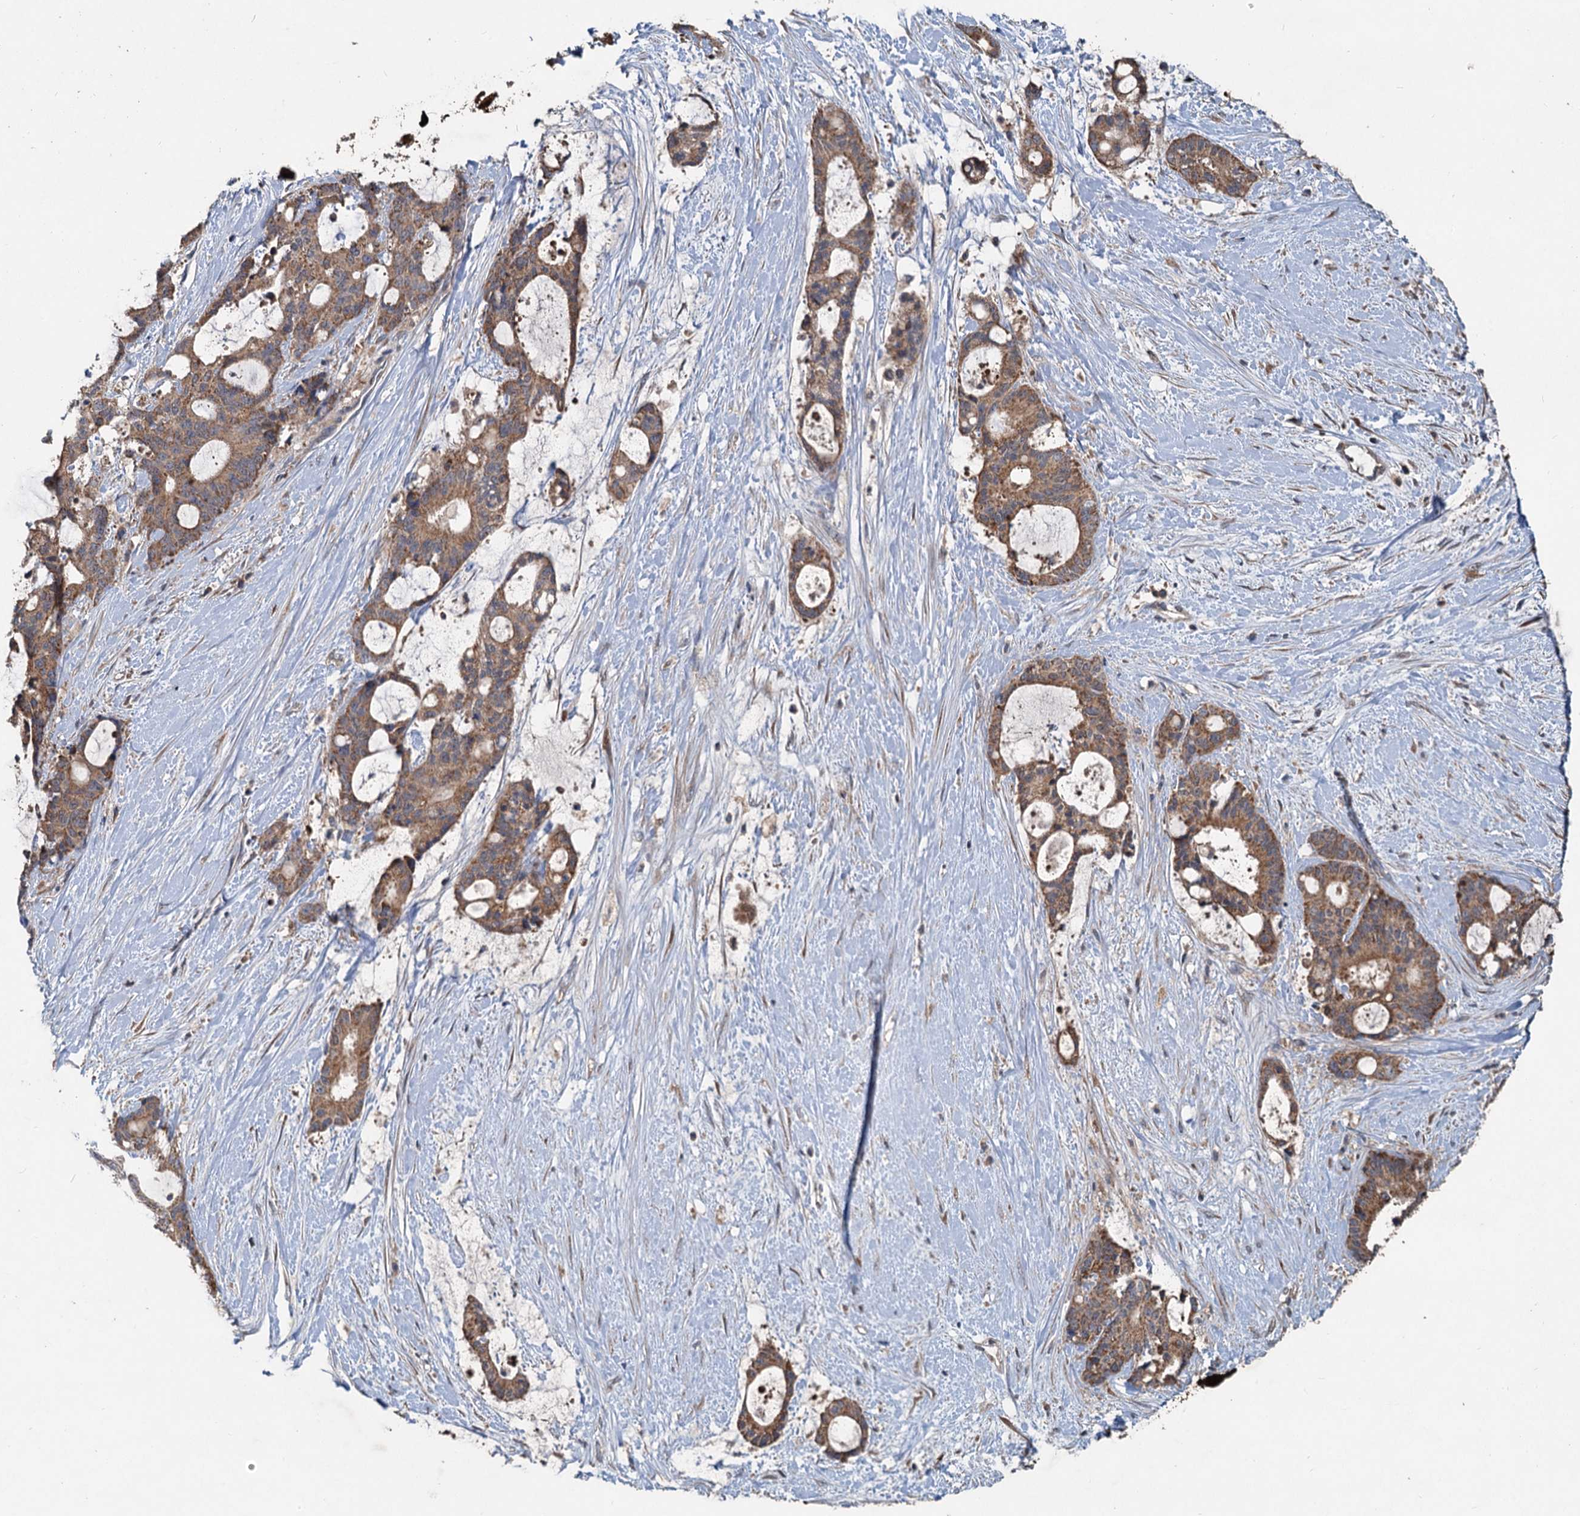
{"staining": {"intensity": "moderate", "quantity": ">75%", "location": "cytoplasmic/membranous"}, "tissue": "liver cancer", "cell_type": "Tumor cells", "image_type": "cancer", "snomed": [{"axis": "morphology", "description": "Normal tissue, NOS"}, {"axis": "morphology", "description": "Cholangiocarcinoma"}, {"axis": "topography", "description": "Liver"}, {"axis": "topography", "description": "Peripheral nerve tissue"}], "caption": "Immunohistochemical staining of liver cancer (cholangiocarcinoma) exhibits medium levels of moderate cytoplasmic/membranous expression in approximately >75% of tumor cells.", "gene": "OTUB1", "patient": {"sex": "female", "age": 73}}